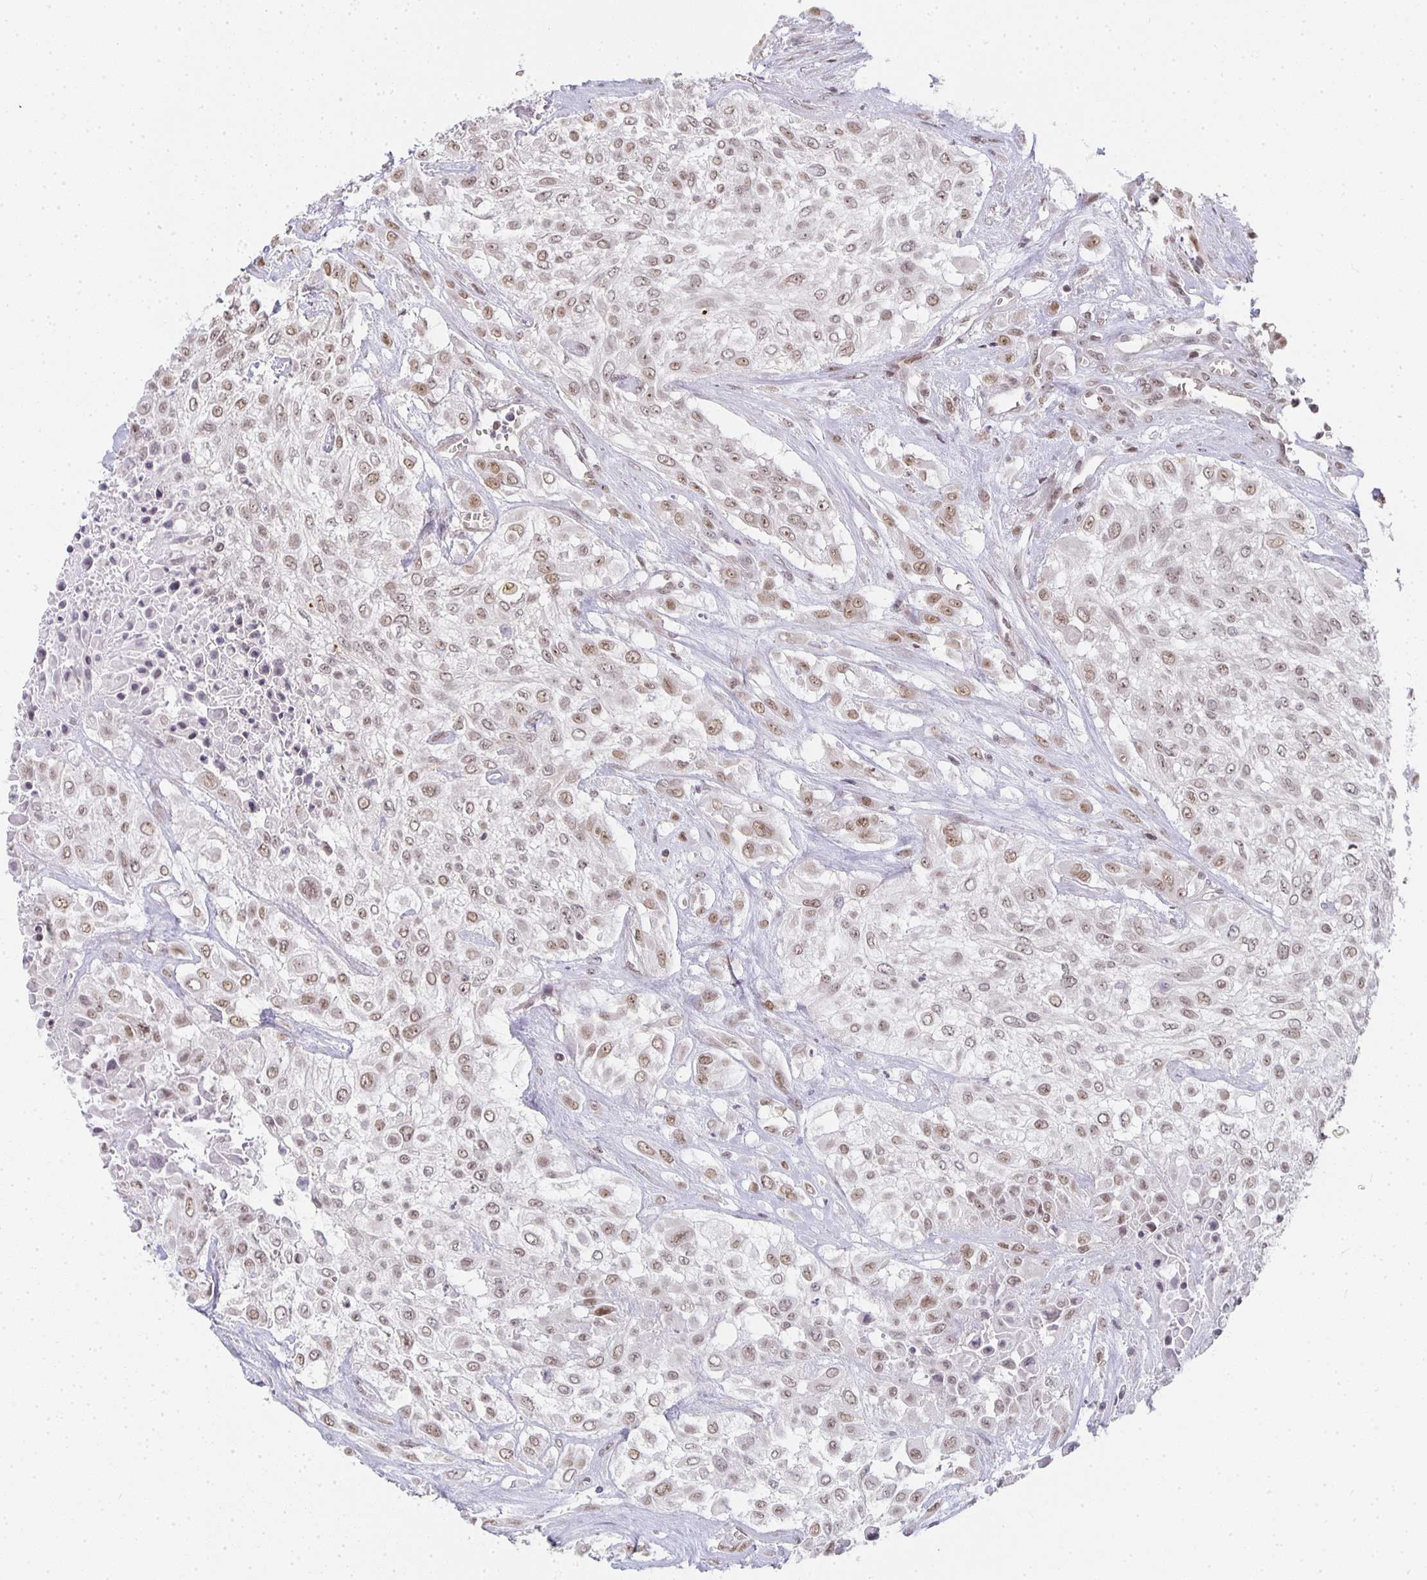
{"staining": {"intensity": "weak", "quantity": ">75%", "location": "nuclear"}, "tissue": "urothelial cancer", "cell_type": "Tumor cells", "image_type": "cancer", "snomed": [{"axis": "morphology", "description": "Urothelial carcinoma, High grade"}, {"axis": "topography", "description": "Urinary bladder"}], "caption": "Weak nuclear staining for a protein is seen in approximately >75% of tumor cells of urothelial cancer using IHC.", "gene": "SMARCA2", "patient": {"sex": "male", "age": 57}}